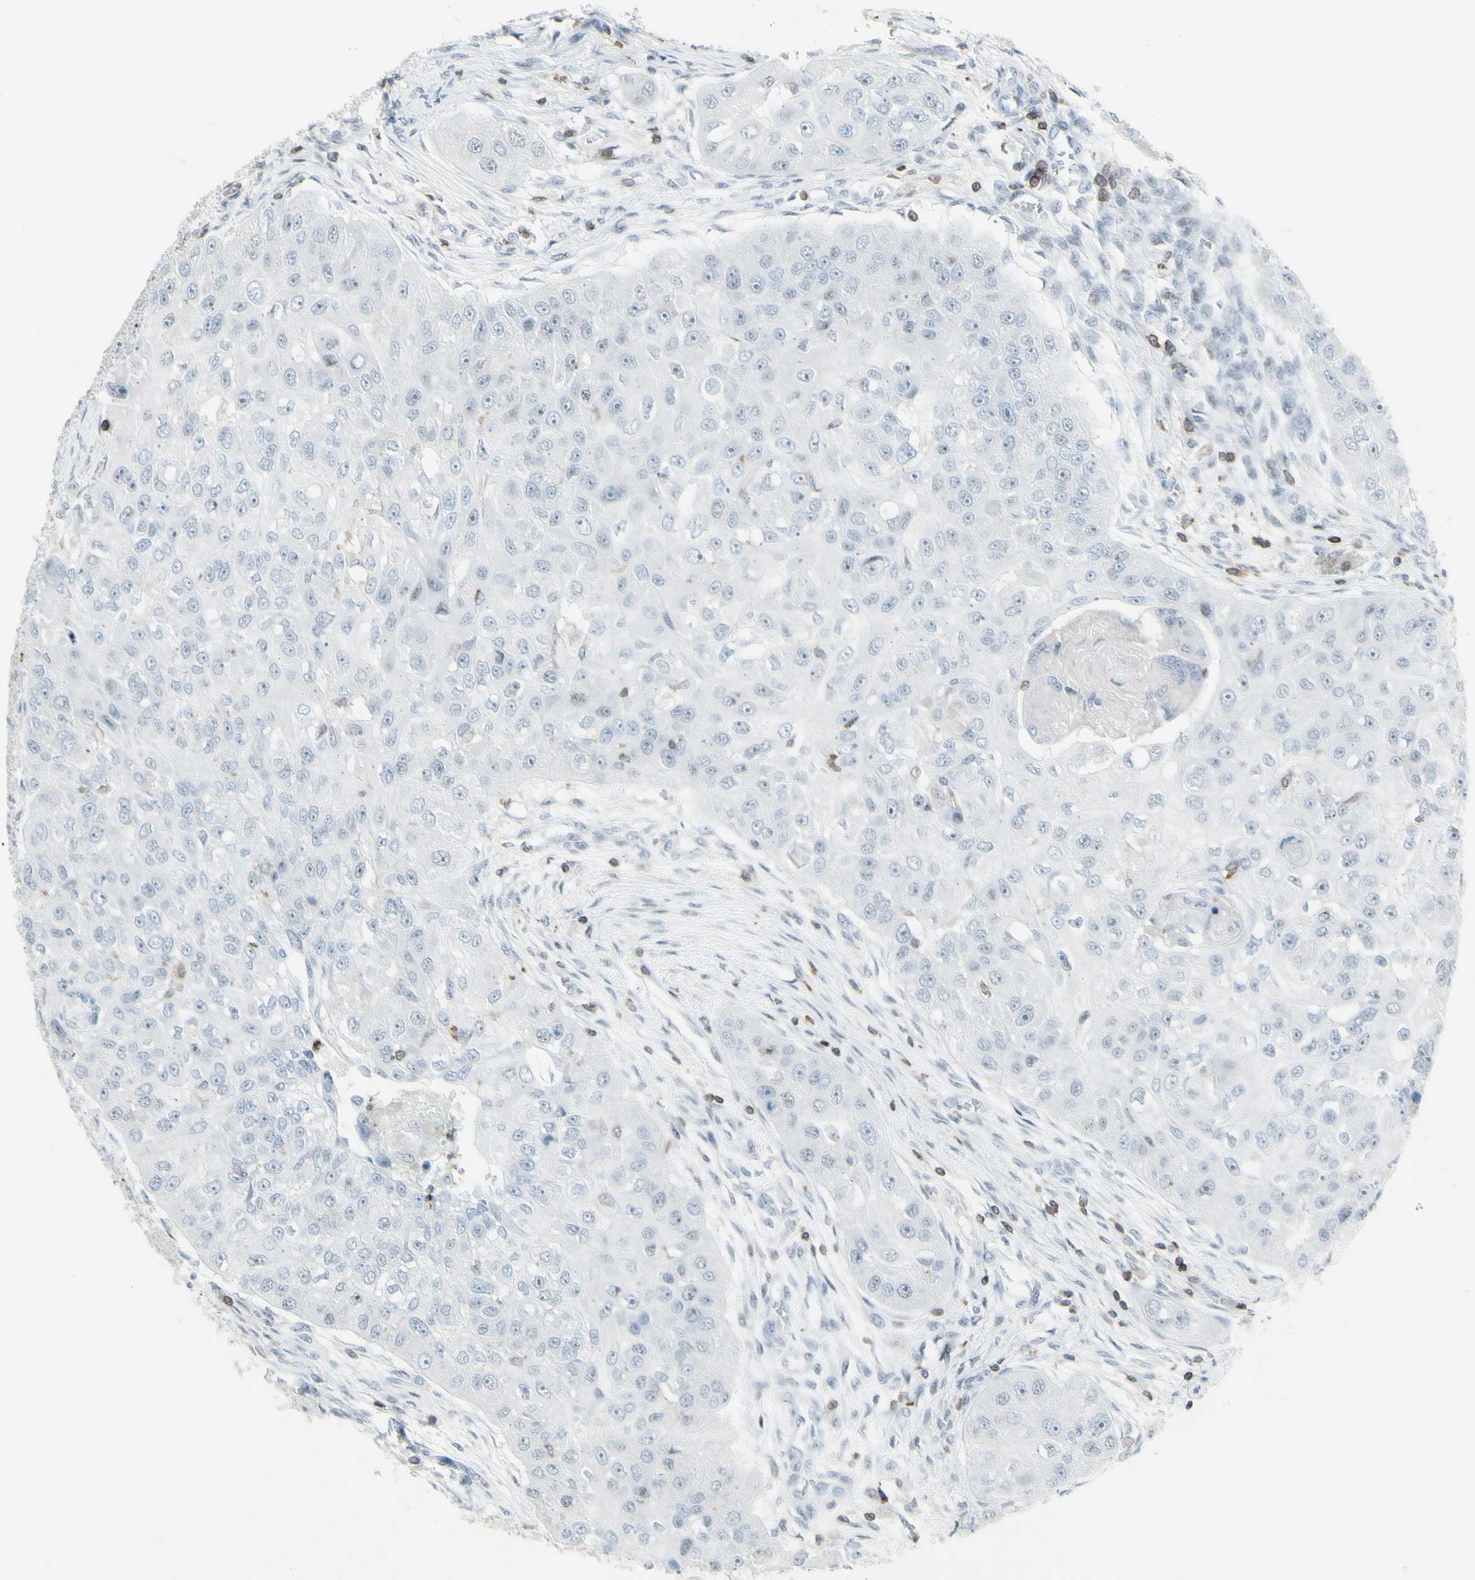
{"staining": {"intensity": "negative", "quantity": "none", "location": "none"}, "tissue": "head and neck cancer", "cell_type": "Tumor cells", "image_type": "cancer", "snomed": [{"axis": "morphology", "description": "Normal tissue, NOS"}, {"axis": "morphology", "description": "Squamous cell carcinoma, NOS"}, {"axis": "topography", "description": "Skeletal muscle"}, {"axis": "topography", "description": "Head-Neck"}], "caption": "Tumor cells show no significant staining in squamous cell carcinoma (head and neck).", "gene": "NRG1", "patient": {"sex": "male", "age": 51}}